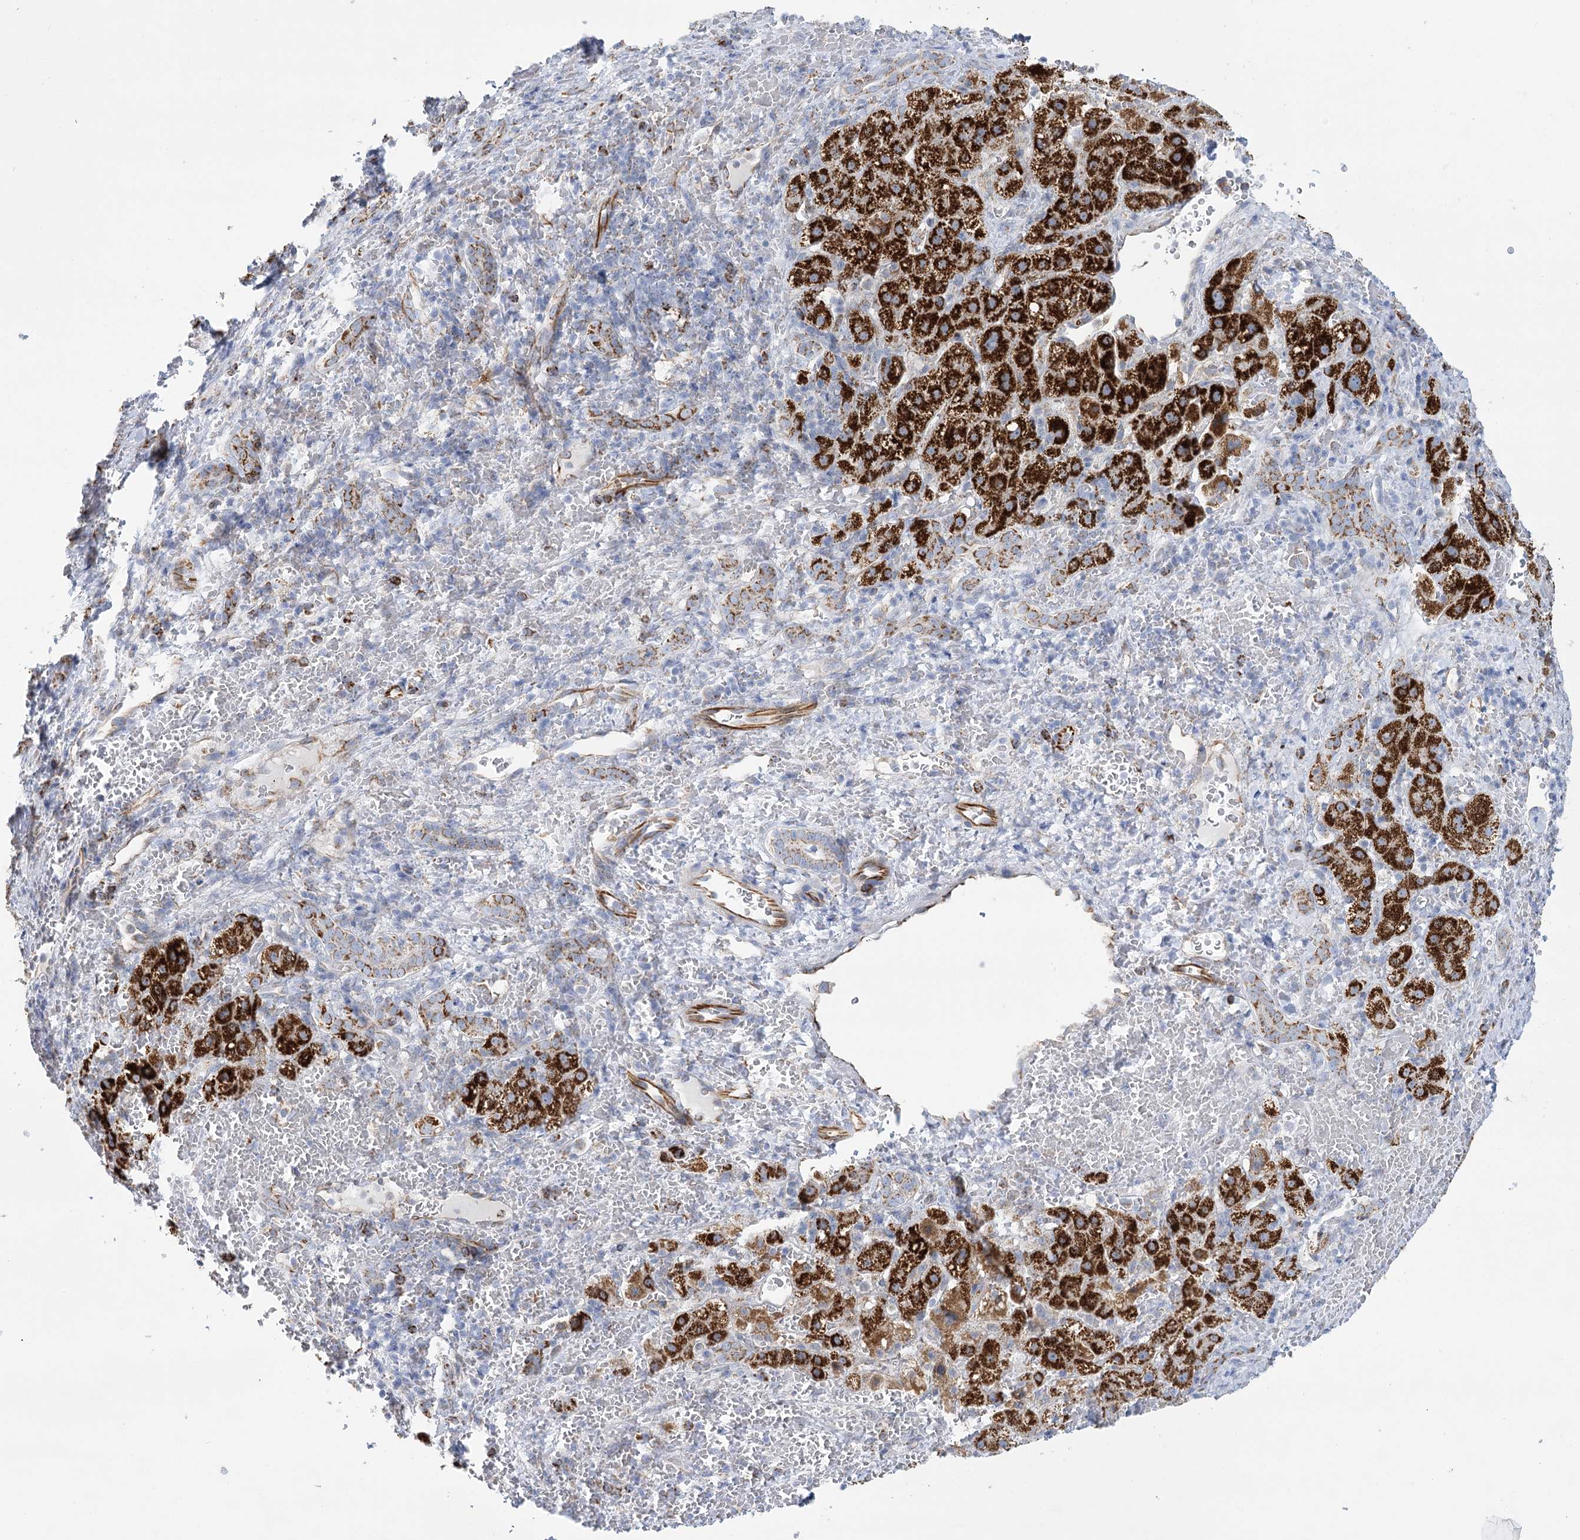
{"staining": {"intensity": "strong", "quantity": ">75%", "location": "cytoplasmic/membranous"}, "tissue": "liver cancer", "cell_type": "Tumor cells", "image_type": "cancer", "snomed": [{"axis": "morphology", "description": "Carcinoma, Hepatocellular, NOS"}, {"axis": "topography", "description": "Liver"}], "caption": "IHC micrograph of liver cancer stained for a protein (brown), which exhibits high levels of strong cytoplasmic/membranous expression in about >75% of tumor cells.", "gene": "DHTKD1", "patient": {"sex": "male", "age": 57}}